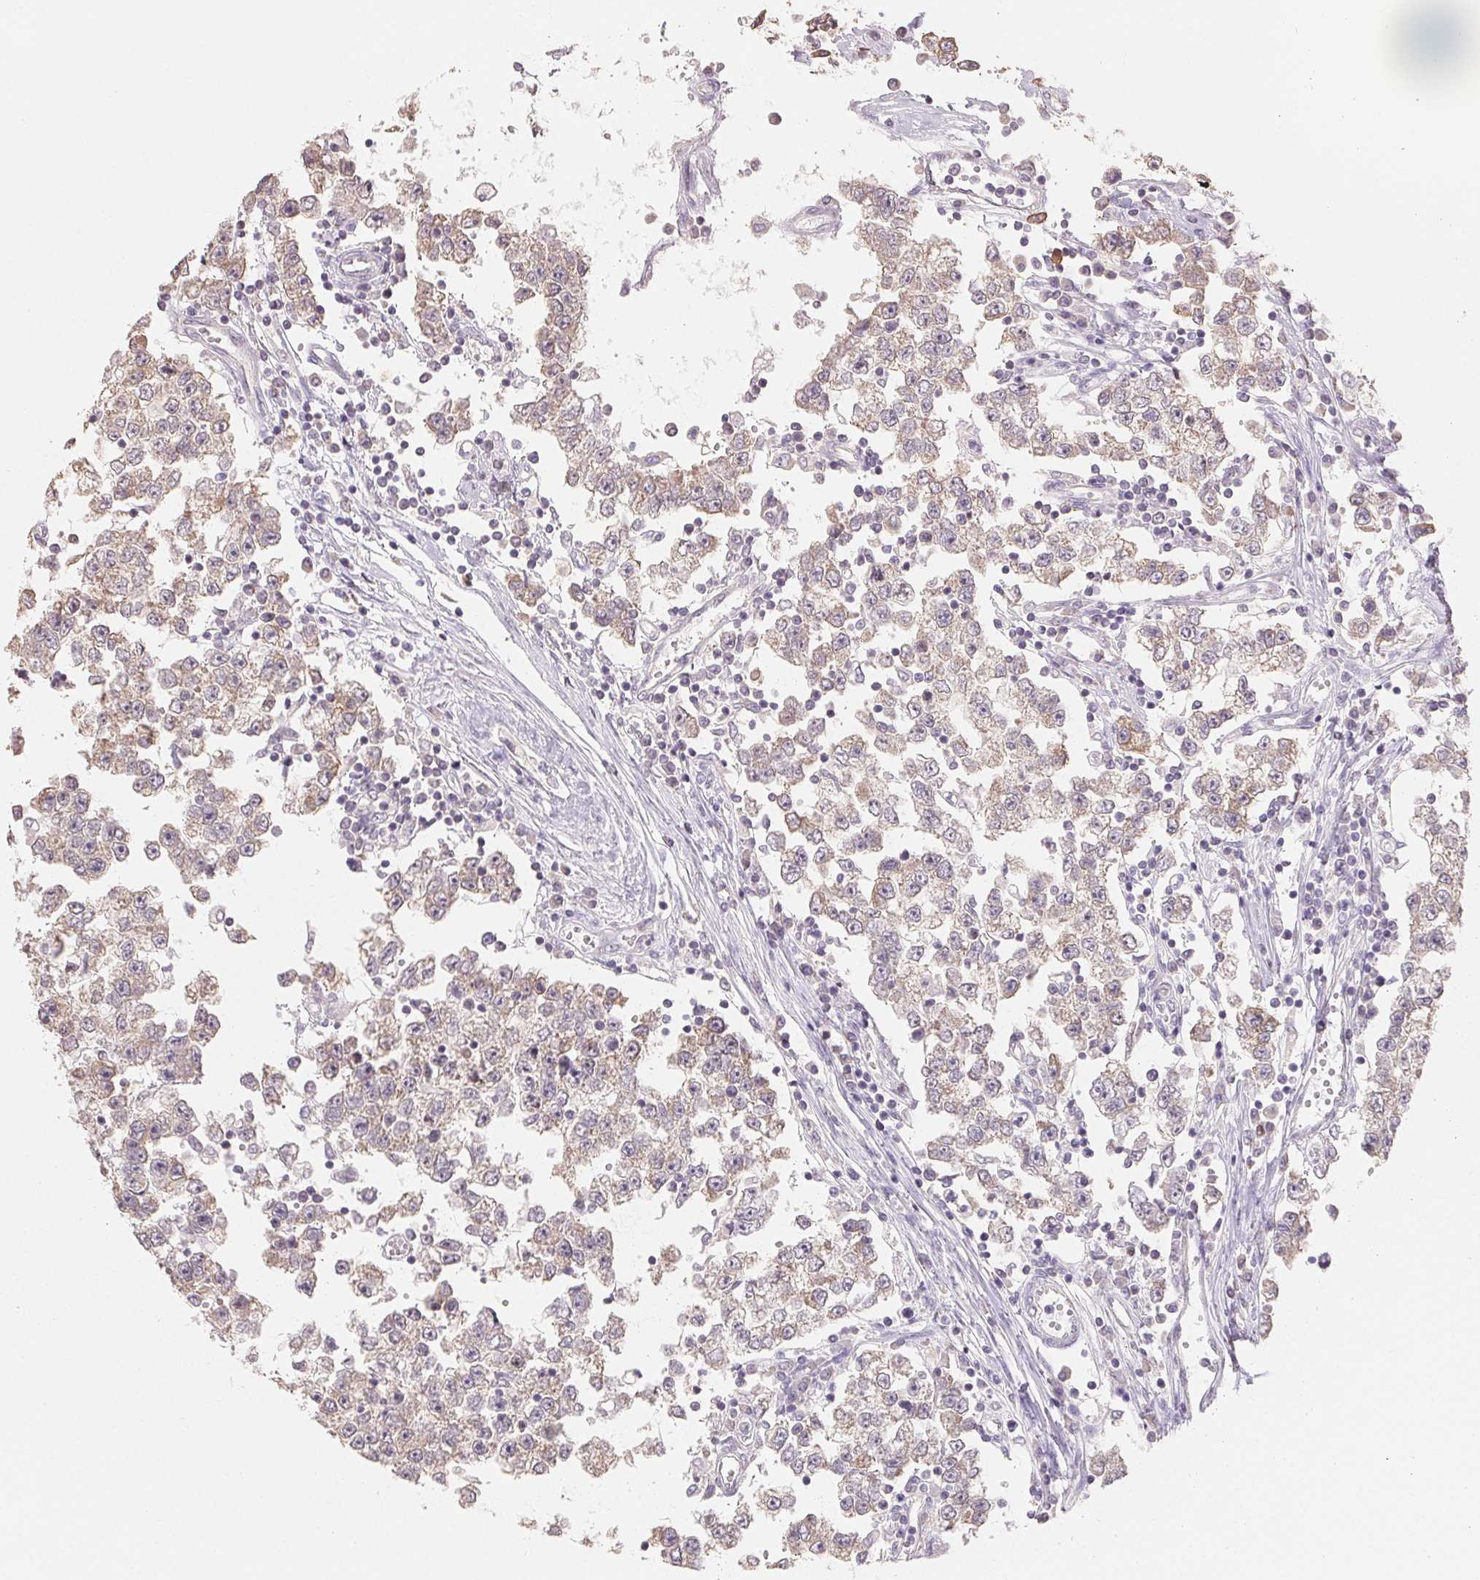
{"staining": {"intensity": "weak", "quantity": ">75%", "location": "cytoplasmic/membranous"}, "tissue": "testis cancer", "cell_type": "Tumor cells", "image_type": "cancer", "snomed": [{"axis": "morphology", "description": "Seminoma, NOS"}, {"axis": "topography", "description": "Testis"}], "caption": "Testis cancer was stained to show a protein in brown. There is low levels of weak cytoplasmic/membranous positivity in about >75% of tumor cells.", "gene": "MAP7D2", "patient": {"sex": "male", "age": 34}}